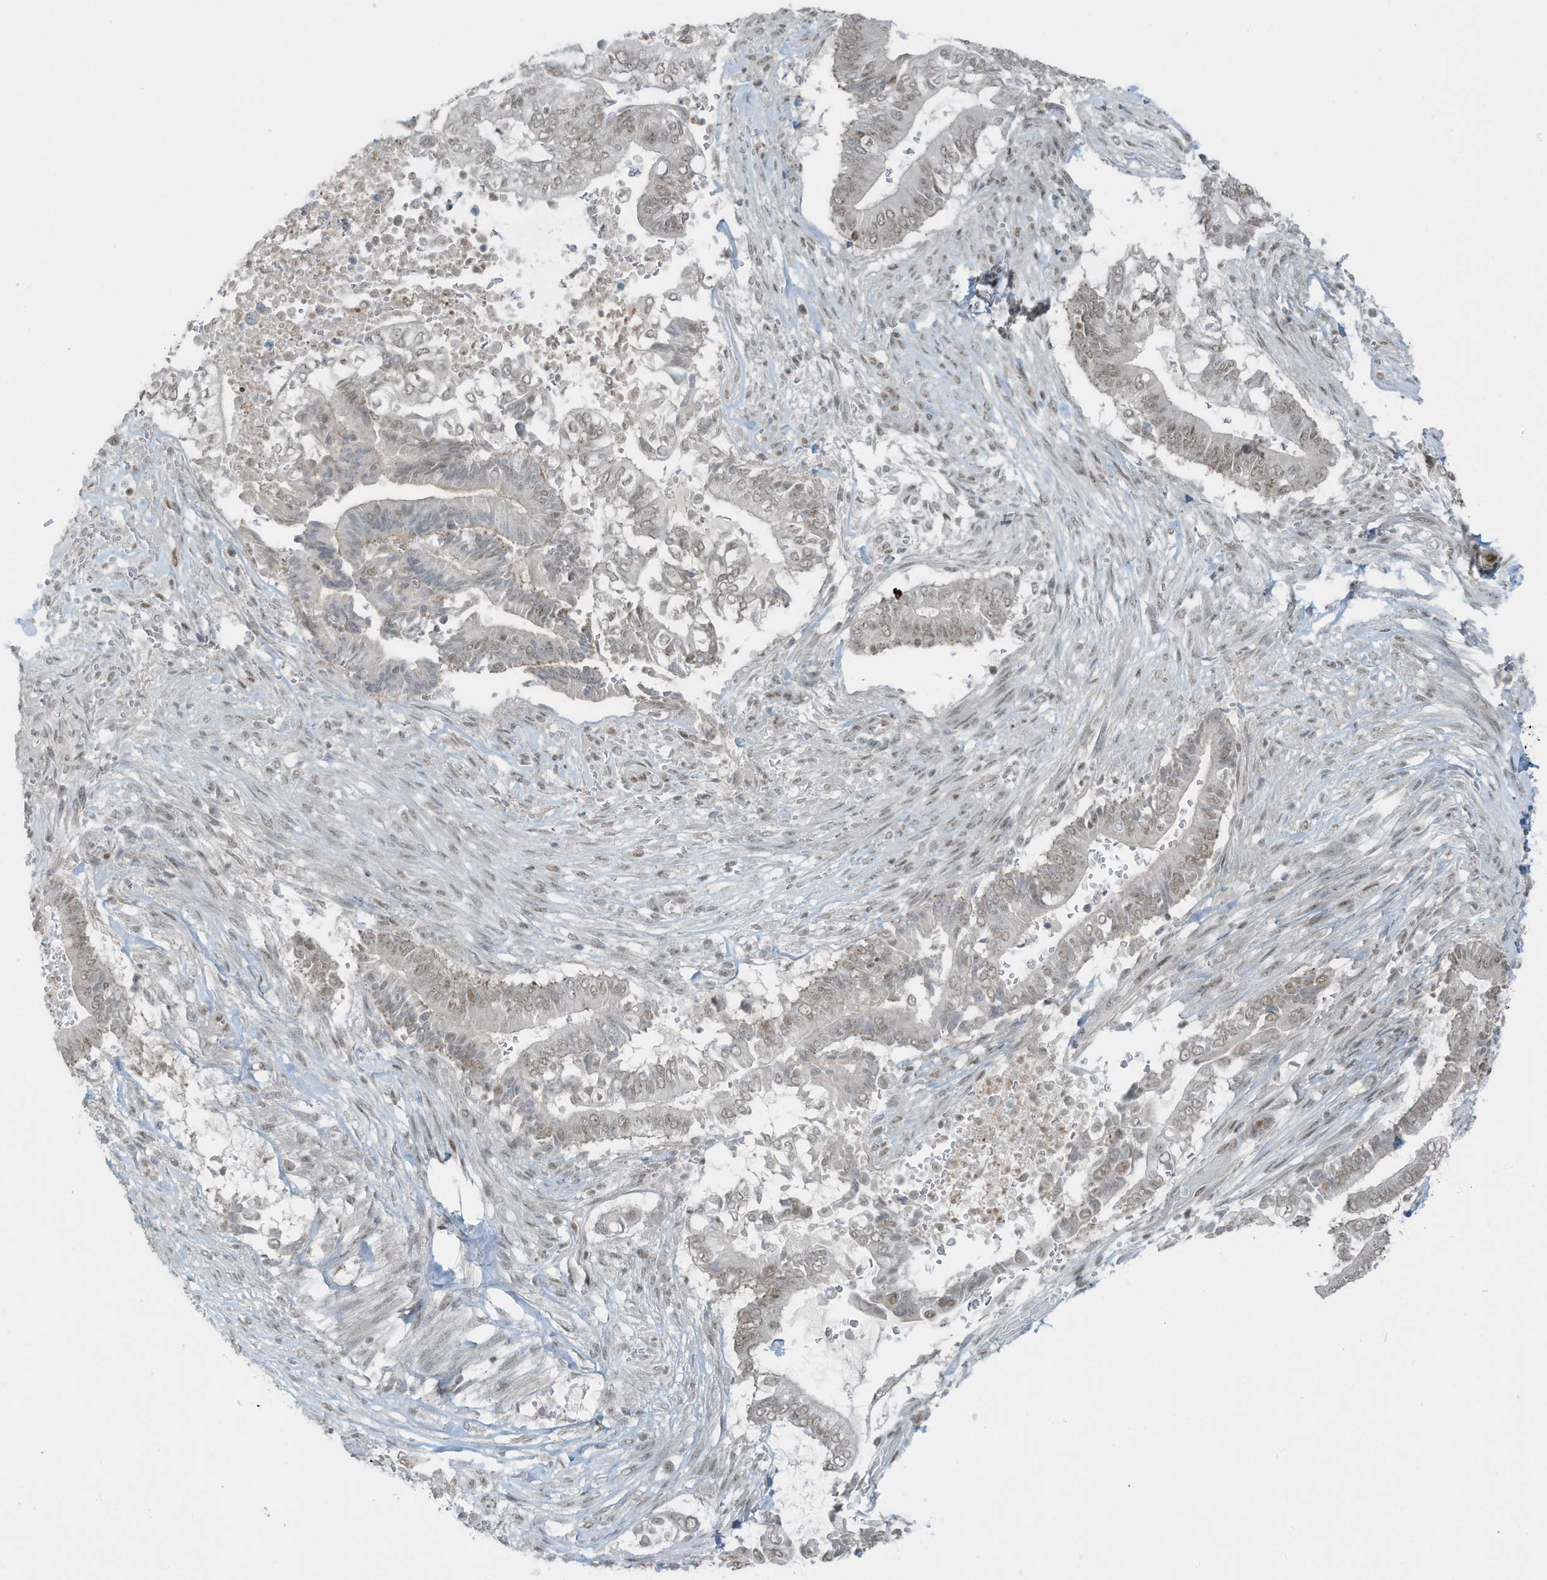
{"staining": {"intensity": "weak", "quantity": ">75%", "location": "nuclear"}, "tissue": "pancreatic cancer", "cell_type": "Tumor cells", "image_type": "cancer", "snomed": [{"axis": "morphology", "description": "Adenocarcinoma, NOS"}, {"axis": "topography", "description": "Pancreas"}], "caption": "Human pancreatic cancer stained with a brown dye demonstrates weak nuclear positive staining in approximately >75% of tumor cells.", "gene": "WRNIP1", "patient": {"sex": "male", "age": 68}}